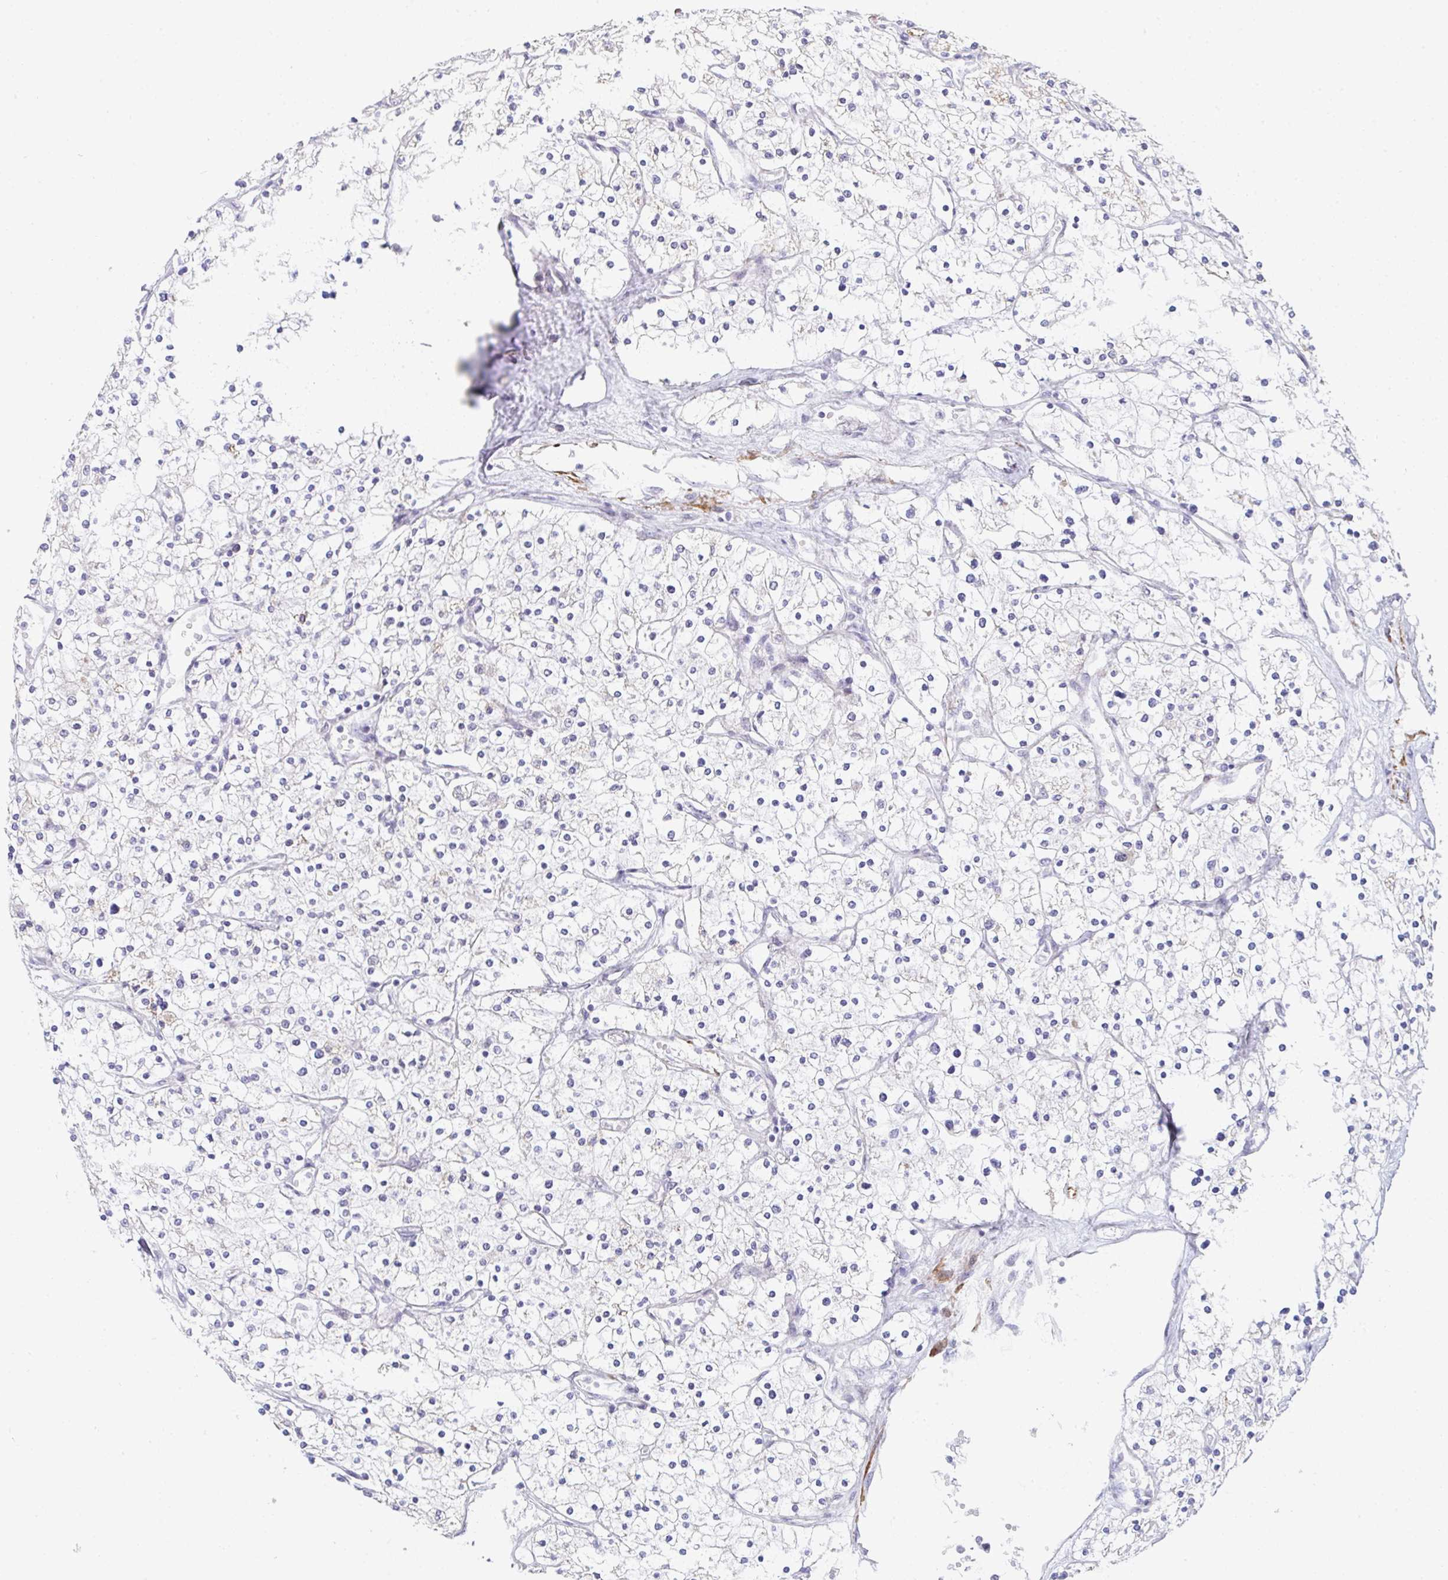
{"staining": {"intensity": "negative", "quantity": "none", "location": "none"}, "tissue": "renal cancer", "cell_type": "Tumor cells", "image_type": "cancer", "snomed": [{"axis": "morphology", "description": "Adenocarcinoma, NOS"}, {"axis": "topography", "description": "Kidney"}], "caption": "An immunohistochemistry (IHC) micrograph of adenocarcinoma (renal) is shown. There is no staining in tumor cells of adenocarcinoma (renal). (DAB immunohistochemistry, high magnification).", "gene": "GINS2", "patient": {"sex": "male", "age": 80}}